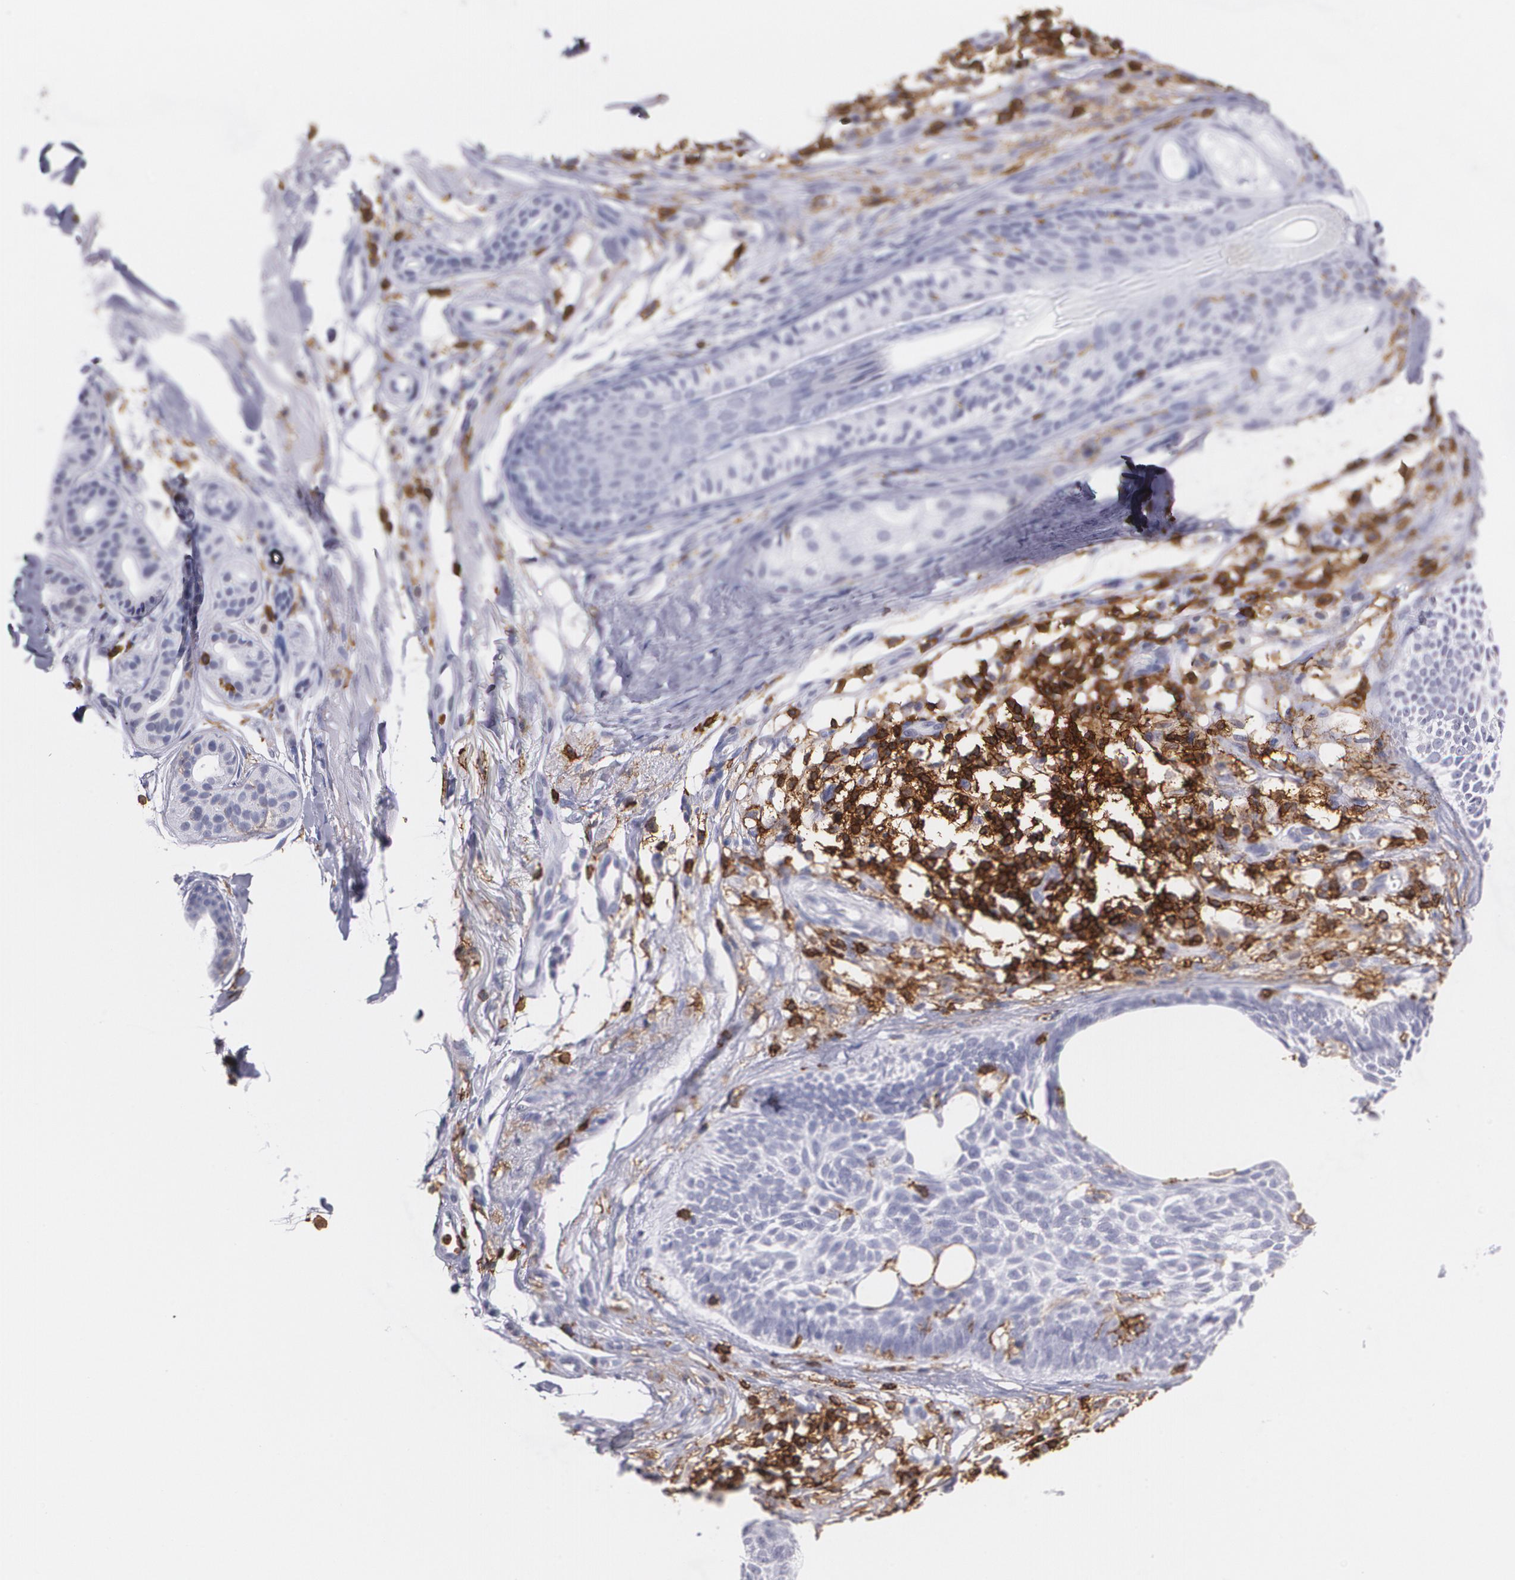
{"staining": {"intensity": "negative", "quantity": "none", "location": "none"}, "tissue": "skin cancer", "cell_type": "Tumor cells", "image_type": "cancer", "snomed": [{"axis": "morphology", "description": "Basal cell carcinoma"}, {"axis": "topography", "description": "Skin"}], "caption": "Skin basal cell carcinoma stained for a protein using immunohistochemistry reveals no positivity tumor cells.", "gene": "PTPRC", "patient": {"sex": "male", "age": 74}}